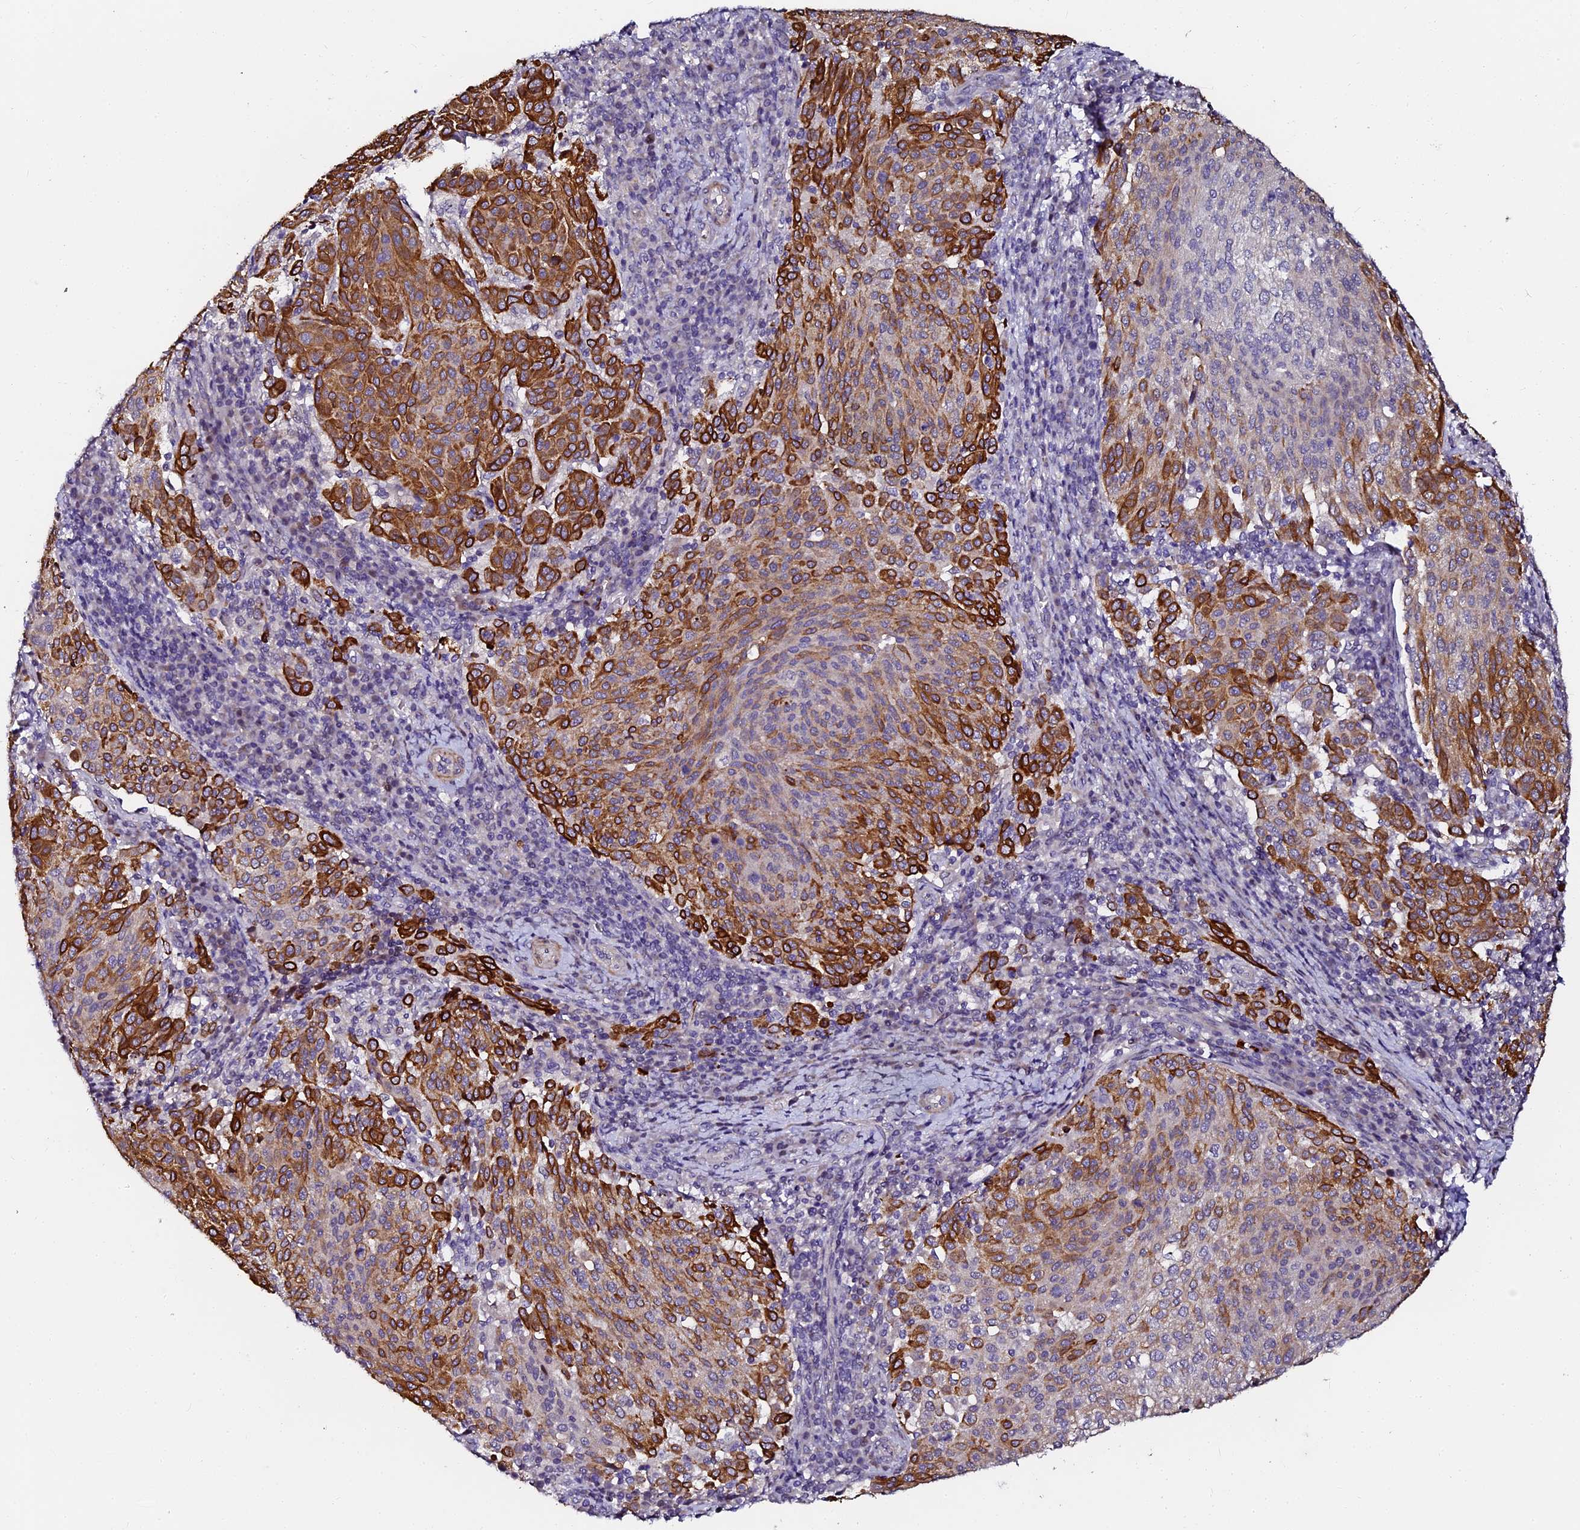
{"staining": {"intensity": "moderate", "quantity": "25%-75%", "location": "cytoplasmic/membranous"}, "tissue": "cervical cancer", "cell_type": "Tumor cells", "image_type": "cancer", "snomed": [{"axis": "morphology", "description": "Squamous cell carcinoma, NOS"}, {"axis": "topography", "description": "Cervix"}], "caption": "This is a photomicrograph of immunohistochemistry (IHC) staining of cervical cancer, which shows moderate positivity in the cytoplasmic/membranous of tumor cells.", "gene": "GPN3", "patient": {"sex": "female", "age": 46}}